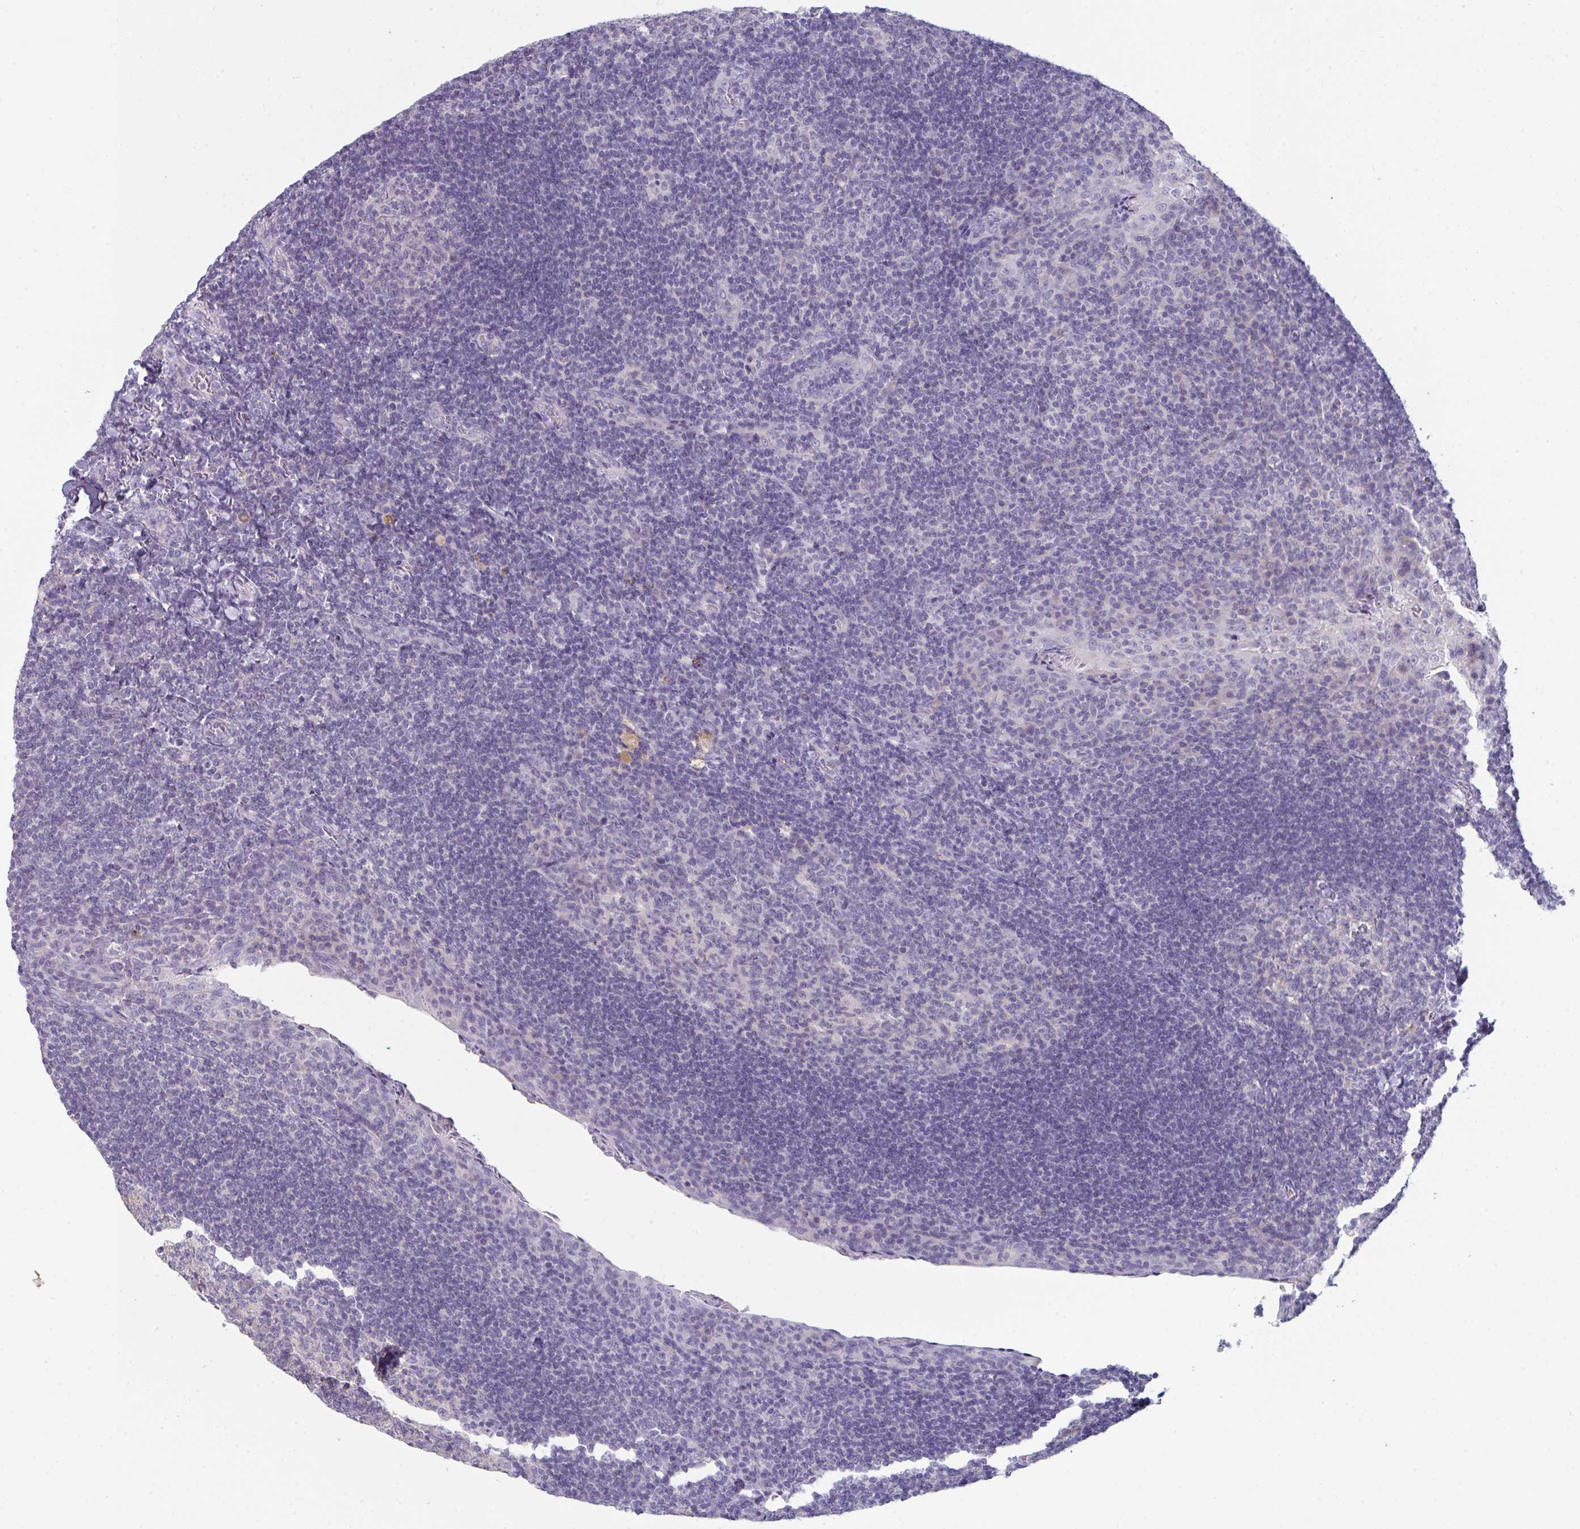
{"staining": {"intensity": "negative", "quantity": "none", "location": "none"}, "tissue": "tonsil", "cell_type": "Germinal center cells", "image_type": "normal", "snomed": [{"axis": "morphology", "description": "Normal tissue, NOS"}, {"axis": "topography", "description": "Tonsil"}], "caption": "IHC image of benign tonsil: tonsil stained with DAB (3,3'-diaminobenzidine) demonstrates no significant protein positivity in germinal center cells.", "gene": "HGFAC", "patient": {"sex": "male", "age": 17}}